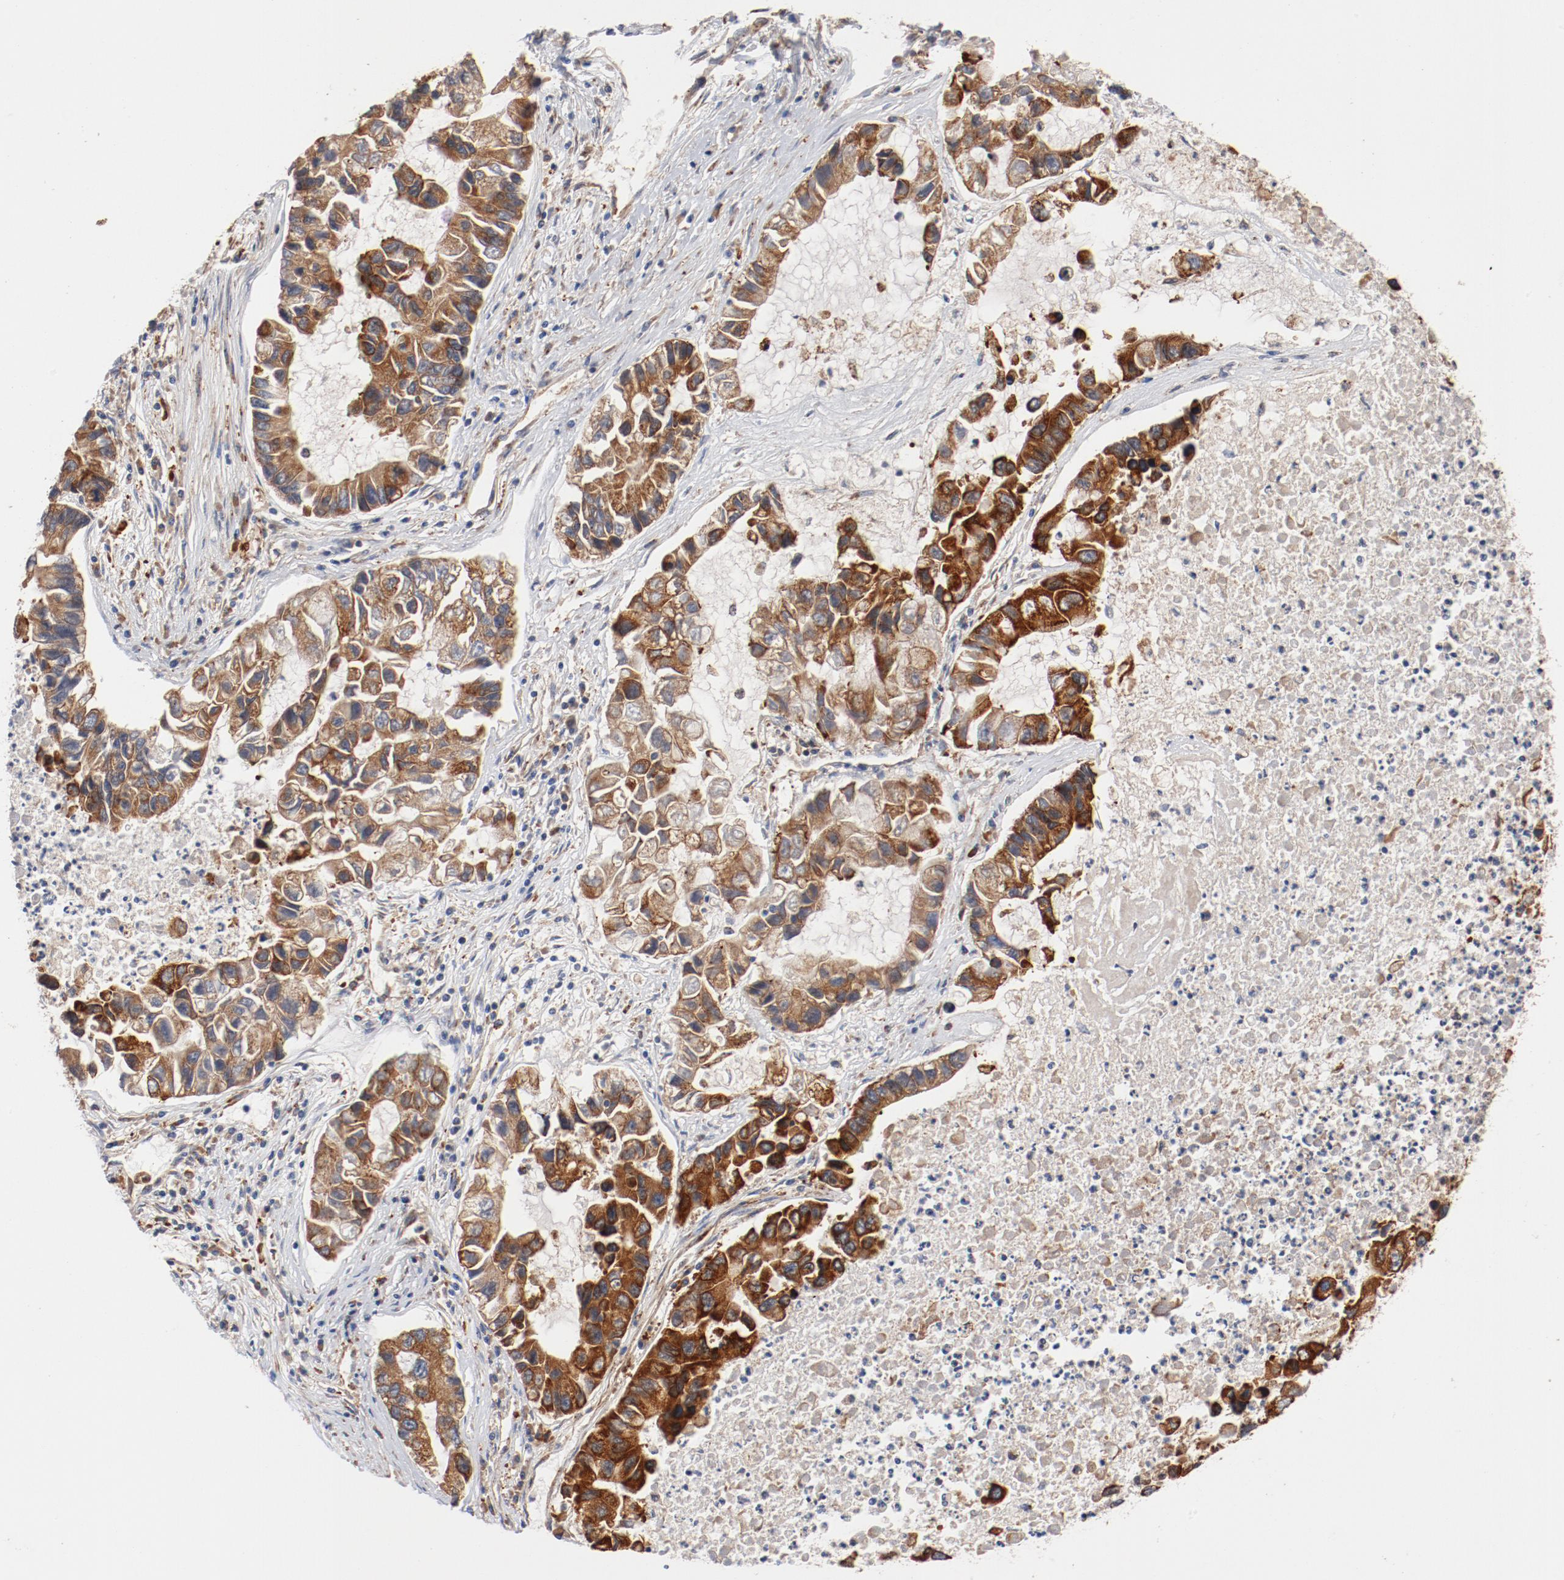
{"staining": {"intensity": "moderate", "quantity": ">75%", "location": "cytoplasmic/membranous"}, "tissue": "lung cancer", "cell_type": "Tumor cells", "image_type": "cancer", "snomed": [{"axis": "morphology", "description": "Adenocarcinoma, NOS"}, {"axis": "topography", "description": "Lung"}], "caption": "There is medium levels of moderate cytoplasmic/membranous expression in tumor cells of lung cancer (adenocarcinoma), as demonstrated by immunohistochemical staining (brown color).", "gene": "PITPNM2", "patient": {"sex": "female", "age": 51}}